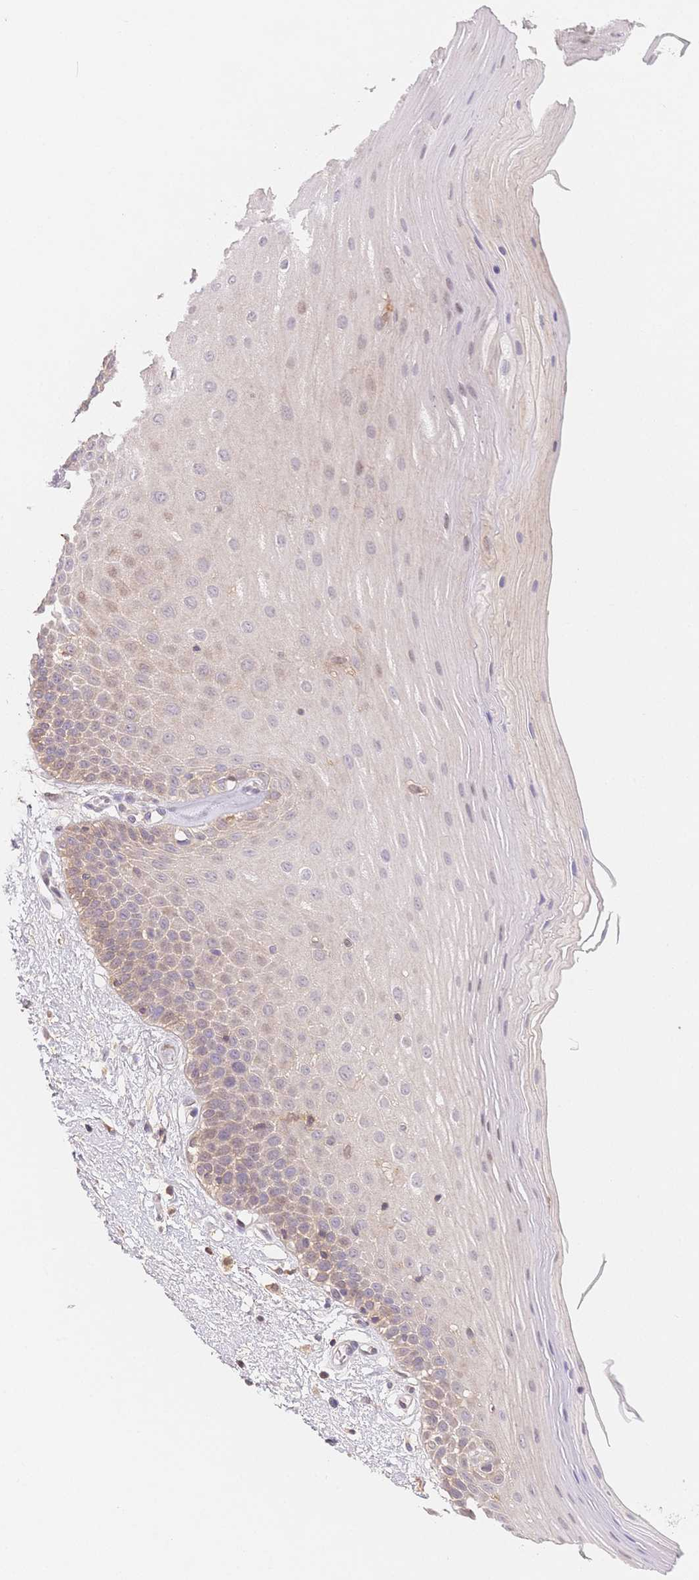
{"staining": {"intensity": "weak", "quantity": "<25%", "location": "cytoplasmic/membranous"}, "tissue": "oral mucosa", "cell_type": "Squamous epithelial cells", "image_type": "normal", "snomed": [{"axis": "morphology", "description": "Normal tissue, NOS"}, {"axis": "morphology", "description": "Squamous cell carcinoma, NOS"}, {"axis": "topography", "description": "Oral tissue"}, {"axis": "topography", "description": "Tounge, NOS"}, {"axis": "topography", "description": "Head-Neck"}], "caption": "Image shows no significant protein staining in squamous epithelial cells of normal oral mucosa.", "gene": "C12orf75", "patient": {"sex": "male", "age": 62}}